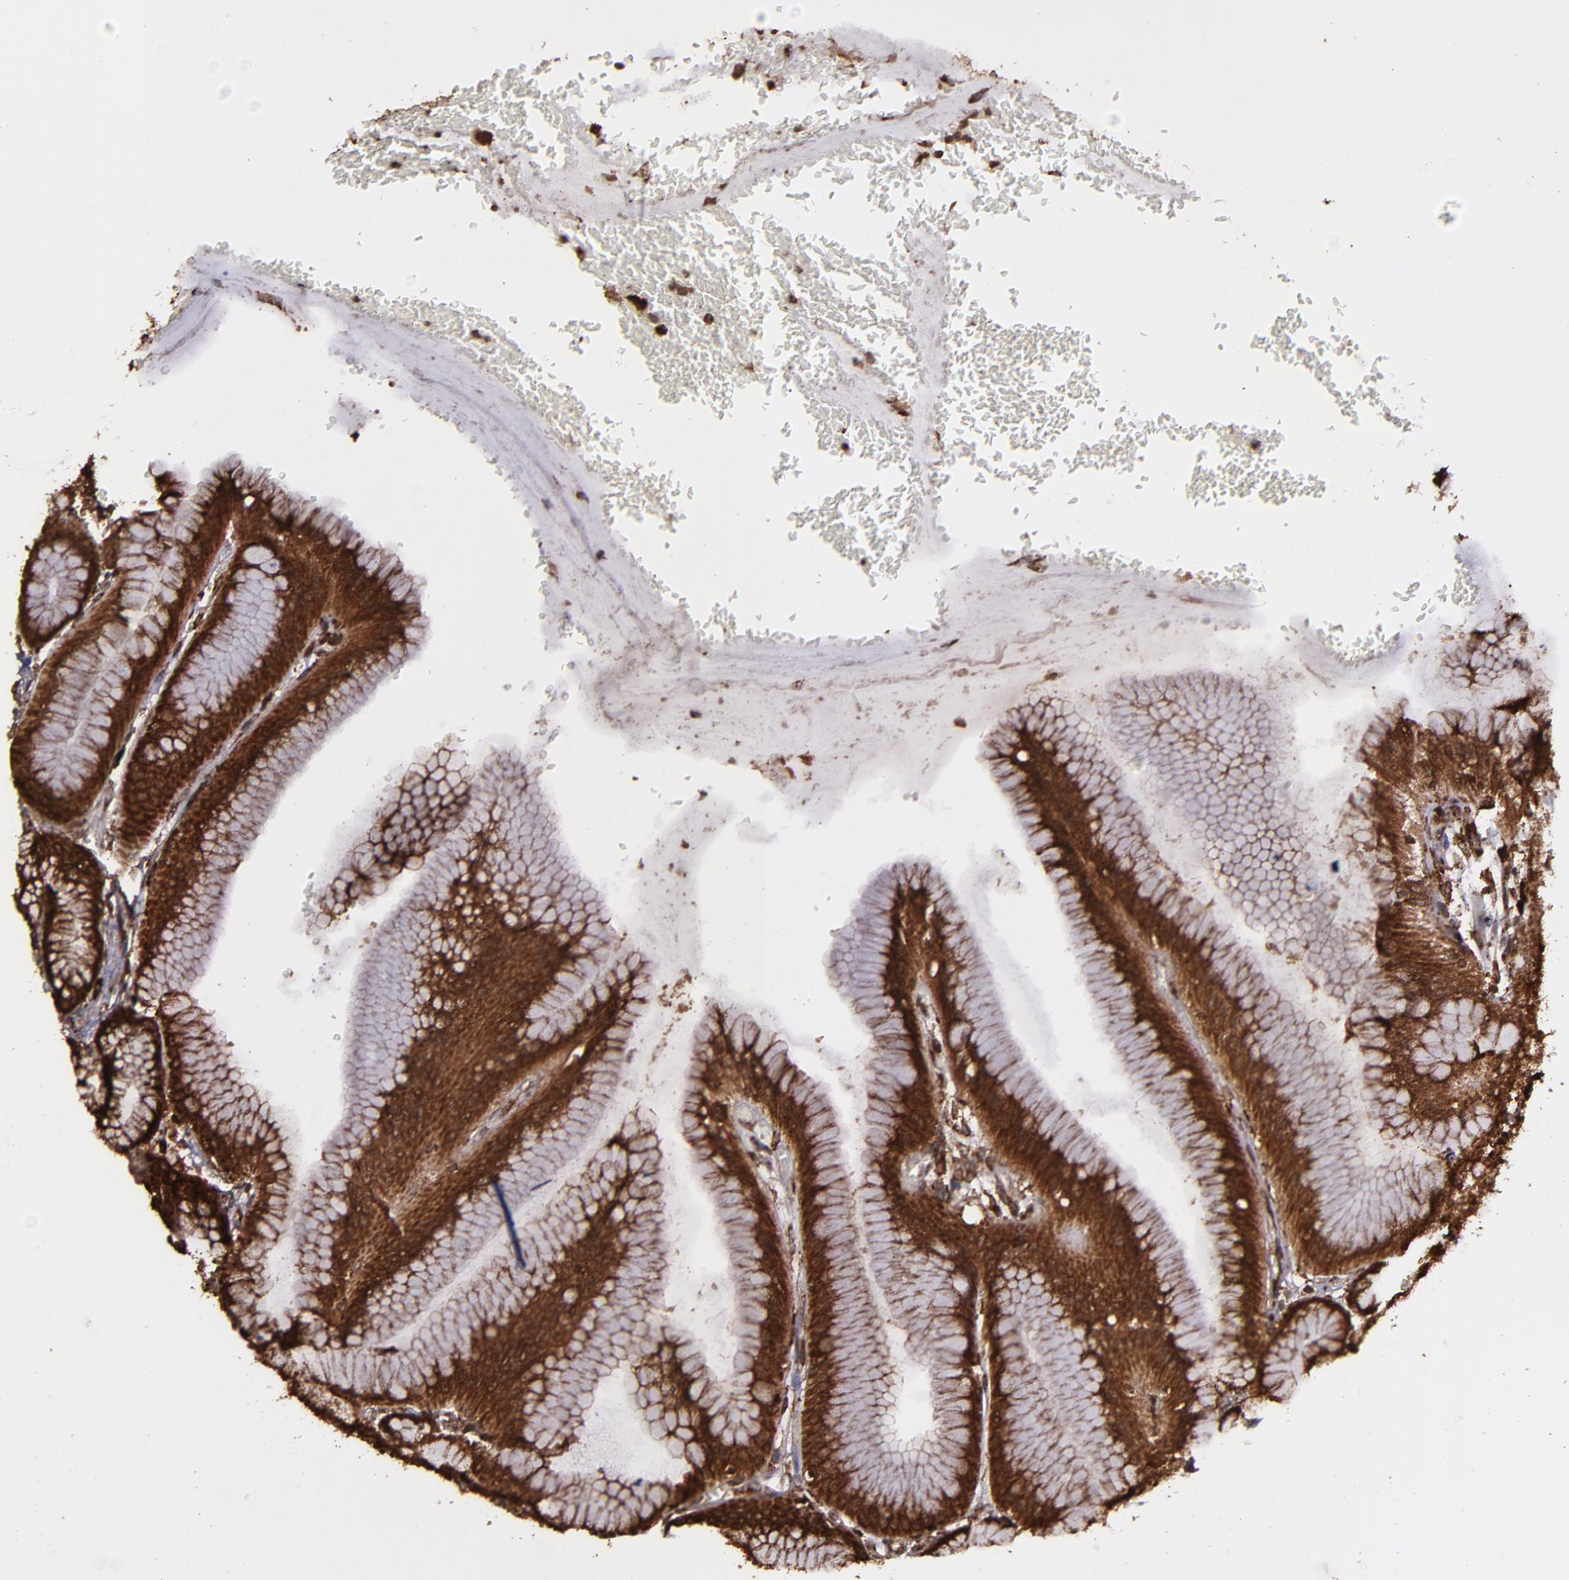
{"staining": {"intensity": "strong", "quantity": ">75%", "location": "cytoplasmic/membranous,nuclear"}, "tissue": "stomach", "cell_type": "Glandular cells", "image_type": "normal", "snomed": [{"axis": "morphology", "description": "Normal tissue, NOS"}, {"axis": "morphology", "description": "Adenocarcinoma, NOS"}, {"axis": "topography", "description": "Stomach"}, {"axis": "topography", "description": "Stomach, lower"}], "caption": "IHC photomicrograph of normal stomach stained for a protein (brown), which reveals high levels of strong cytoplasmic/membranous,nuclear staining in approximately >75% of glandular cells.", "gene": "EIF4ENIF1", "patient": {"sex": "female", "age": 65}}